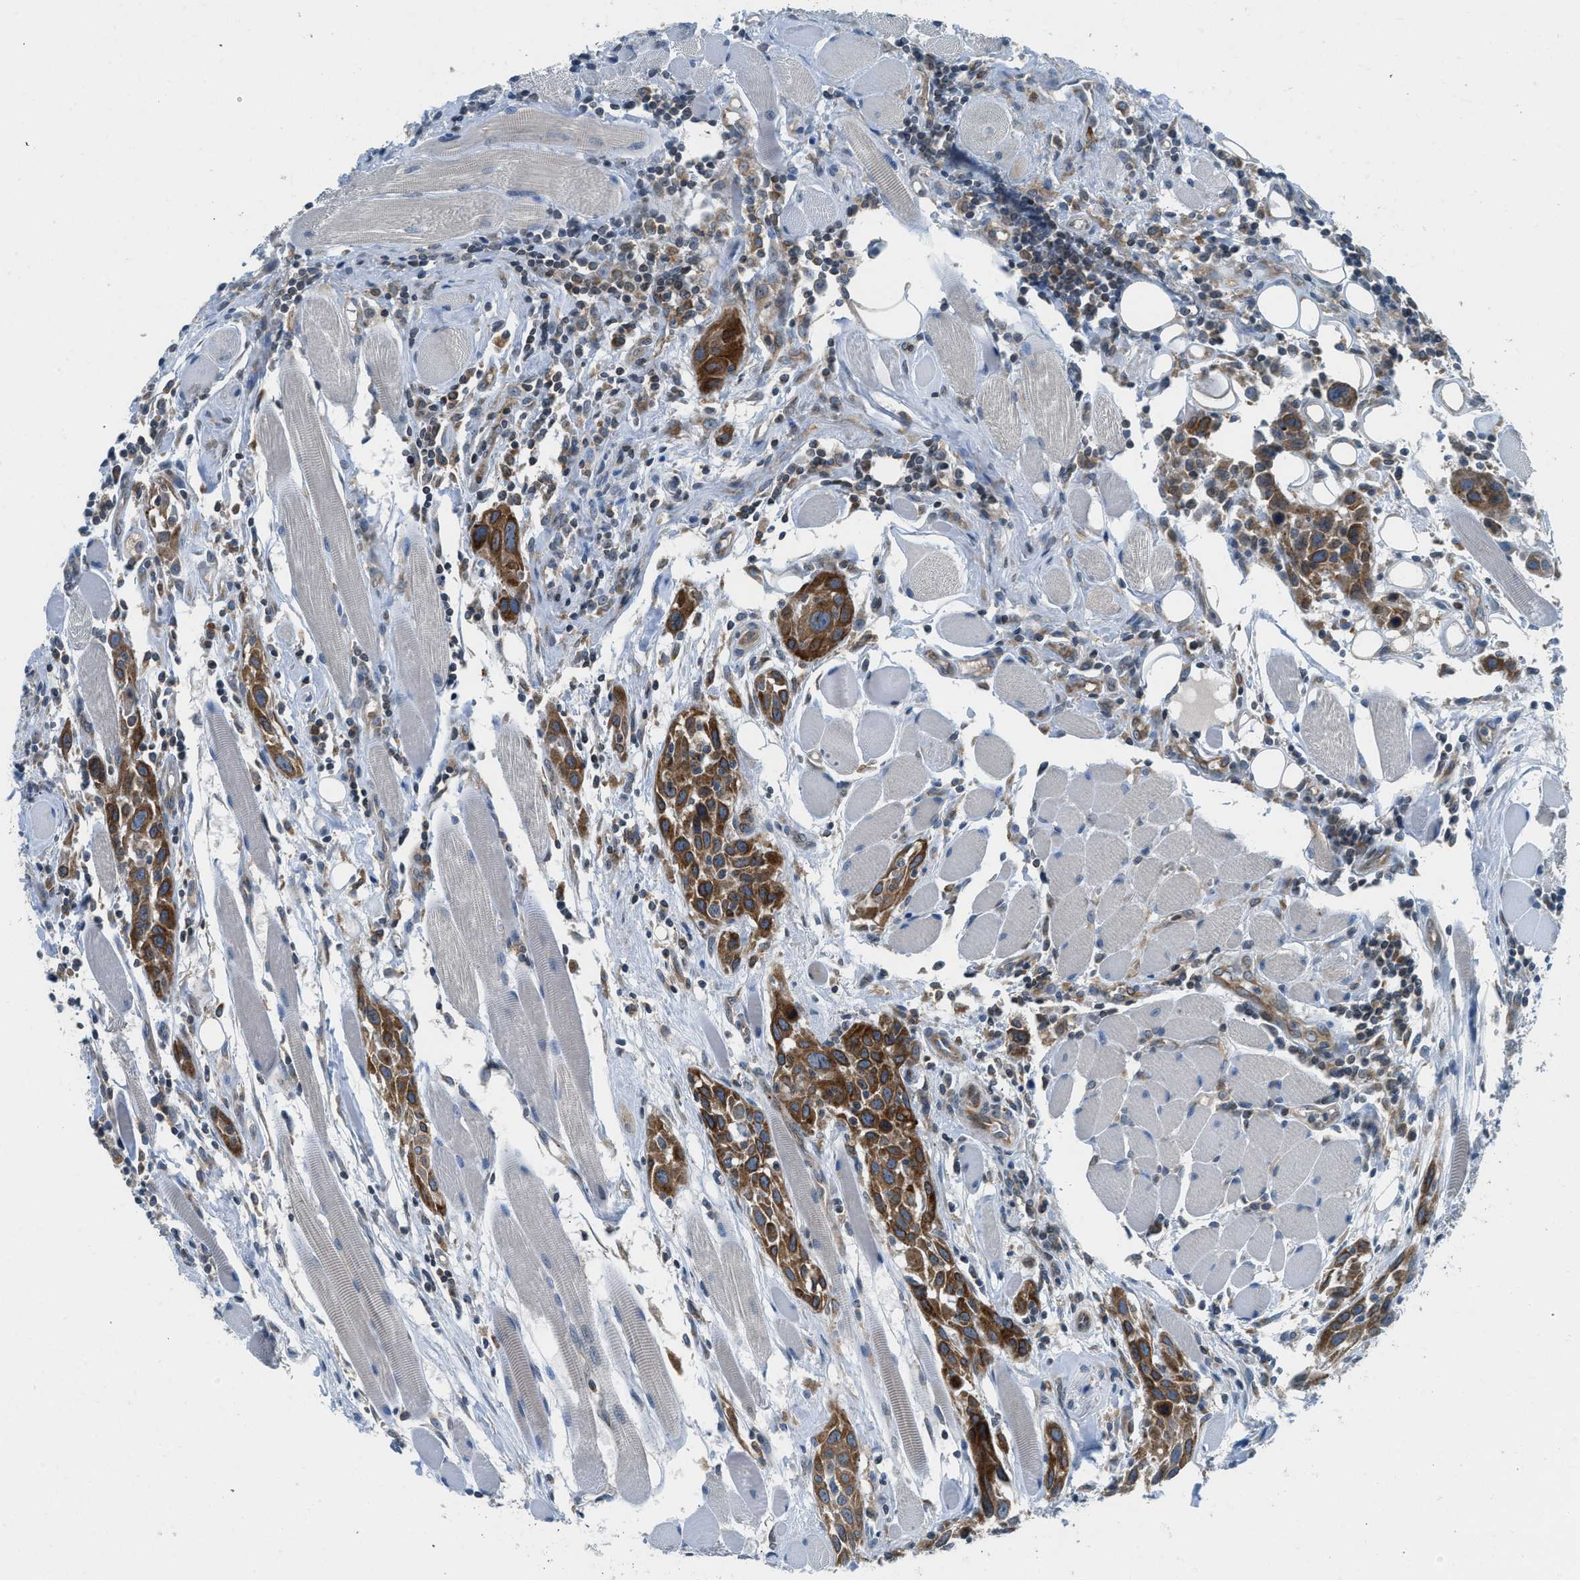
{"staining": {"intensity": "strong", "quantity": ">75%", "location": "cytoplasmic/membranous"}, "tissue": "head and neck cancer", "cell_type": "Tumor cells", "image_type": "cancer", "snomed": [{"axis": "morphology", "description": "Squamous cell carcinoma, NOS"}, {"axis": "topography", "description": "Oral tissue"}, {"axis": "topography", "description": "Head-Neck"}], "caption": "Strong cytoplasmic/membranous positivity for a protein is identified in approximately >75% of tumor cells of squamous cell carcinoma (head and neck) using IHC.", "gene": "BCAP31", "patient": {"sex": "female", "age": 50}}